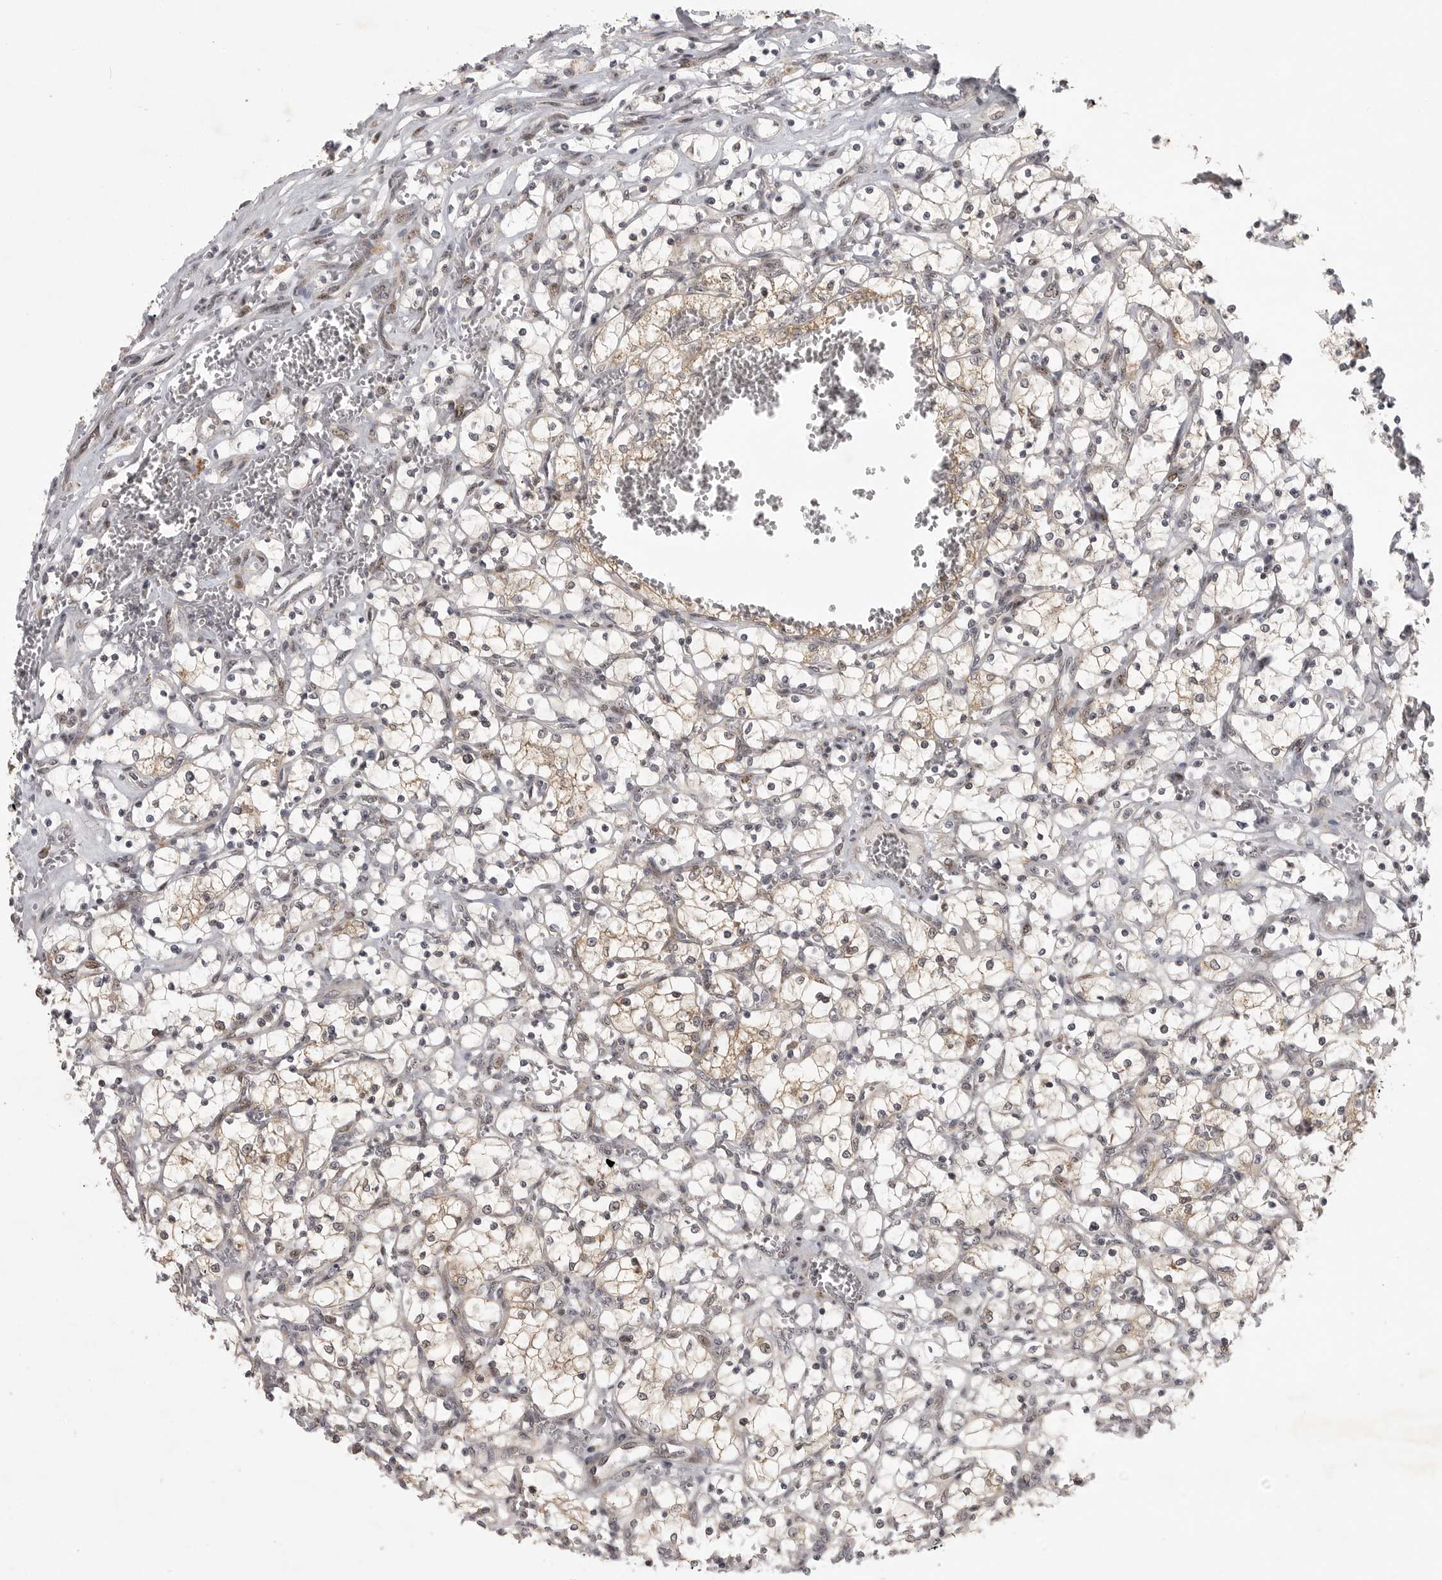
{"staining": {"intensity": "weak", "quantity": "25%-75%", "location": "cytoplasmic/membranous"}, "tissue": "renal cancer", "cell_type": "Tumor cells", "image_type": "cancer", "snomed": [{"axis": "morphology", "description": "Adenocarcinoma, NOS"}, {"axis": "topography", "description": "Kidney"}], "caption": "Human renal cancer stained with a protein marker exhibits weak staining in tumor cells.", "gene": "POLE2", "patient": {"sex": "female", "age": 69}}